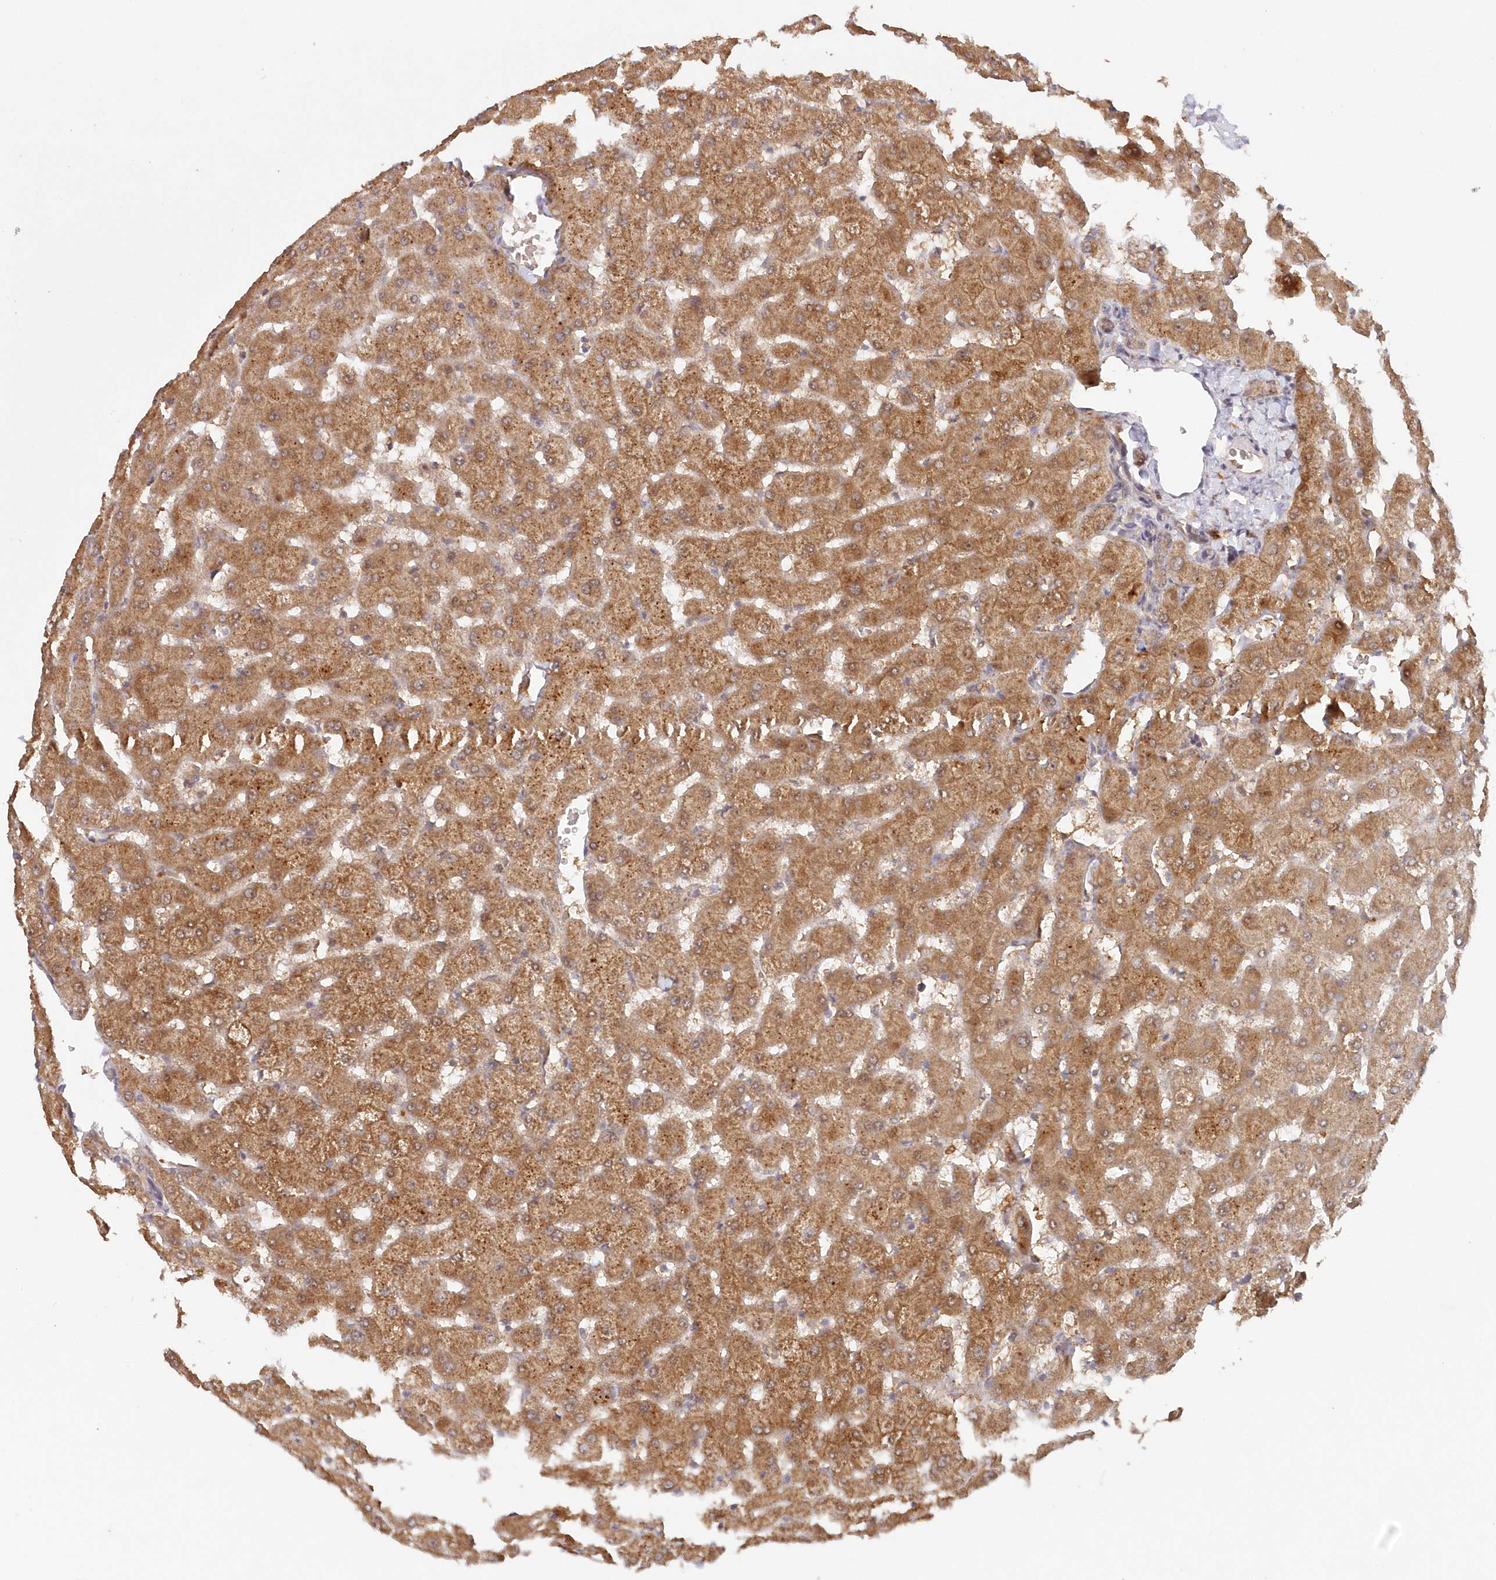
{"staining": {"intensity": "weak", "quantity": ">75%", "location": "cytoplasmic/membranous,nuclear"}, "tissue": "liver", "cell_type": "Cholangiocytes", "image_type": "normal", "snomed": [{"axis": "morphology", "description": "Normal tissue, NOS"}, {"axis": "topography", "description": "Liver"}], "caption": "A low amount of weak cytoplasmic/membranous,nuclear expression is appreciated in approximately >75% of cholangiocytes in normal liver. (brown staining indicates protein expression, while blue staining denotes nuclei).", "gene": "GBE1", "patient": {"sex": "female", "age": 63}}